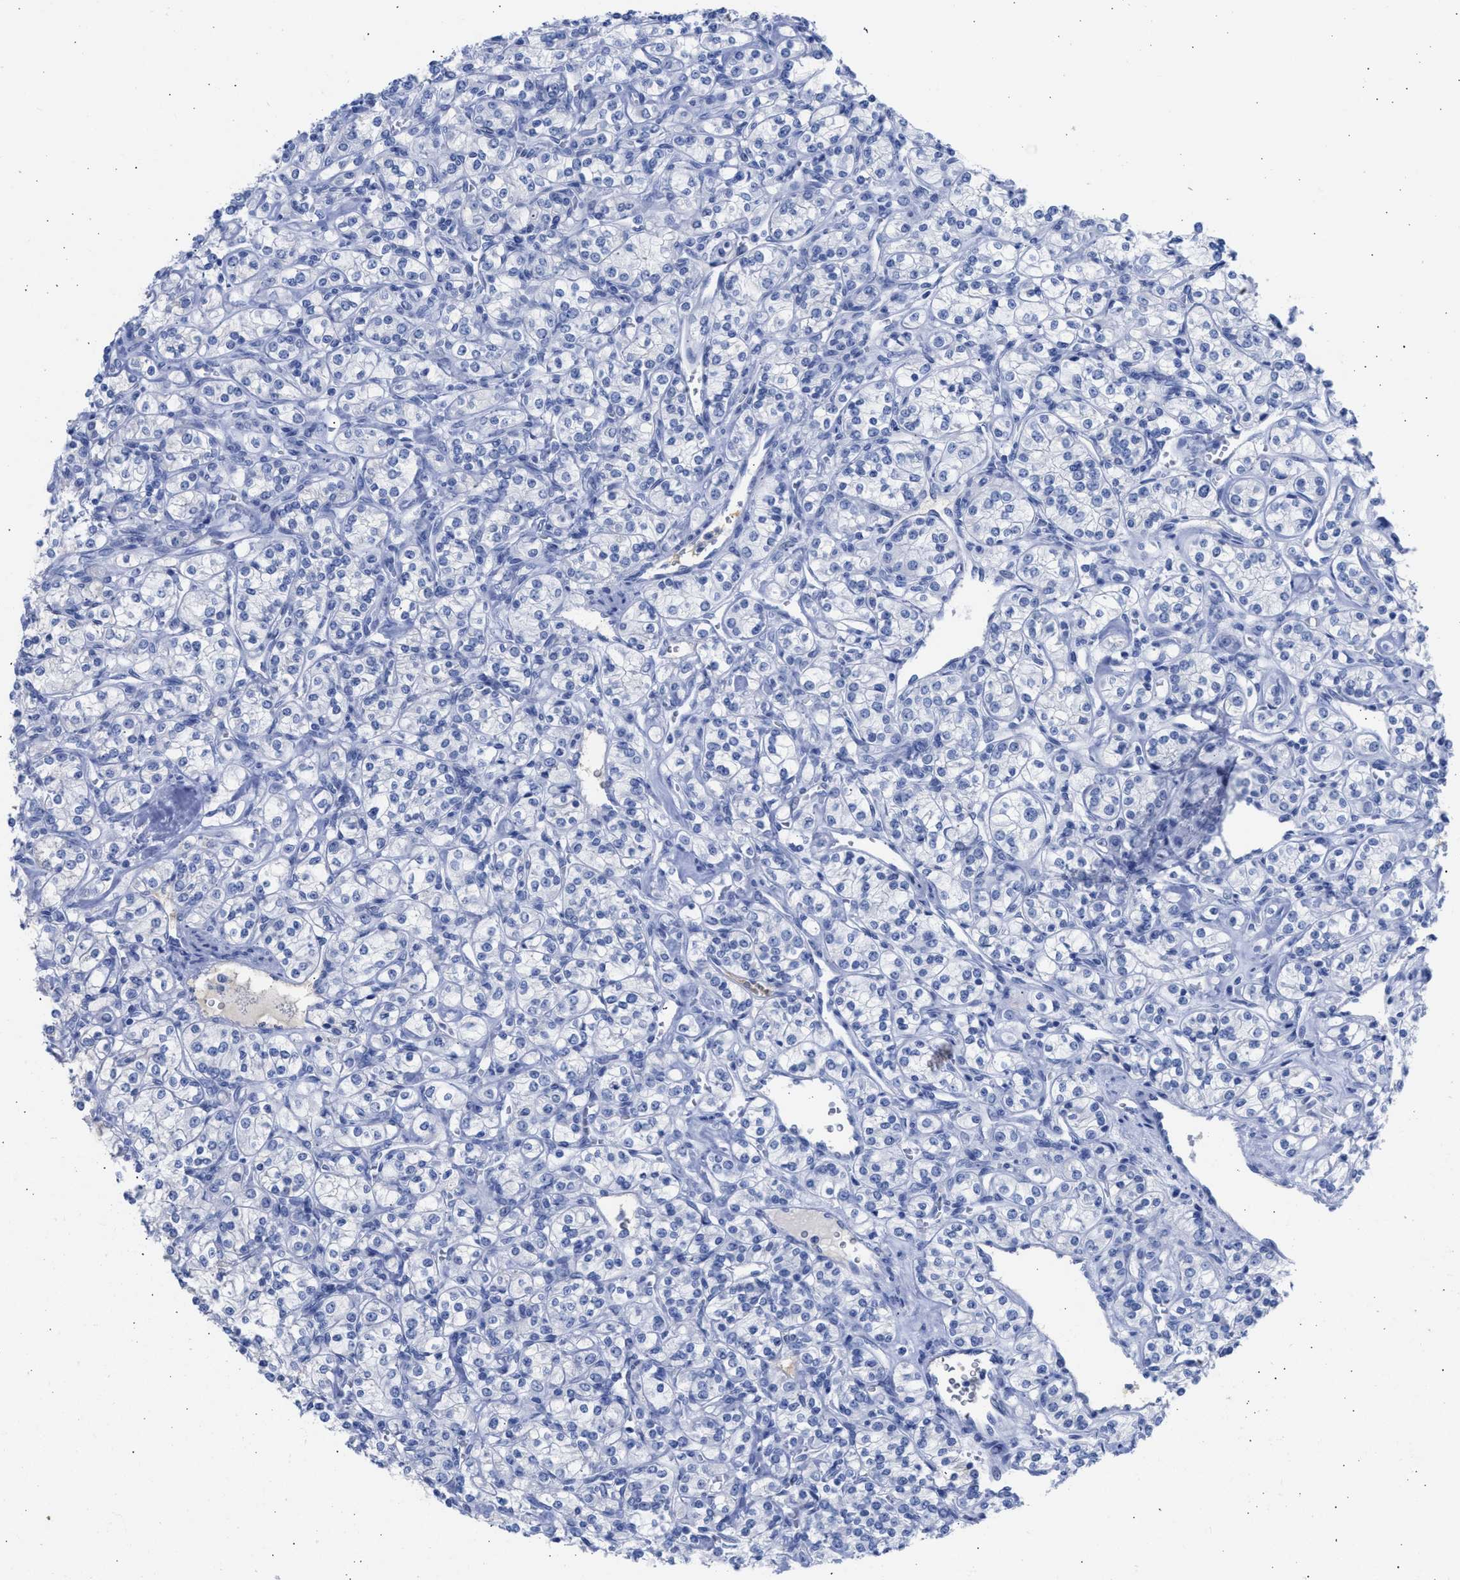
{"staining": {"intensity": "negative", "quantity": "none", "location": "none"}, "tissue": "renal cancer", "cell_type": "Tumor cells", "image_type": "cancer", "snomed": [{"axis": "morphology", "description": "Adenocarcinoma, NOS"}, {"axis": "topography", "description": "Kidney"}], "caption": "Immunohistochemistry of human adenocarcinoma (renal) displays no expression in tumor cells.", "gene": "RSPH1", "patient": {"sex": "male", "age": 77}}